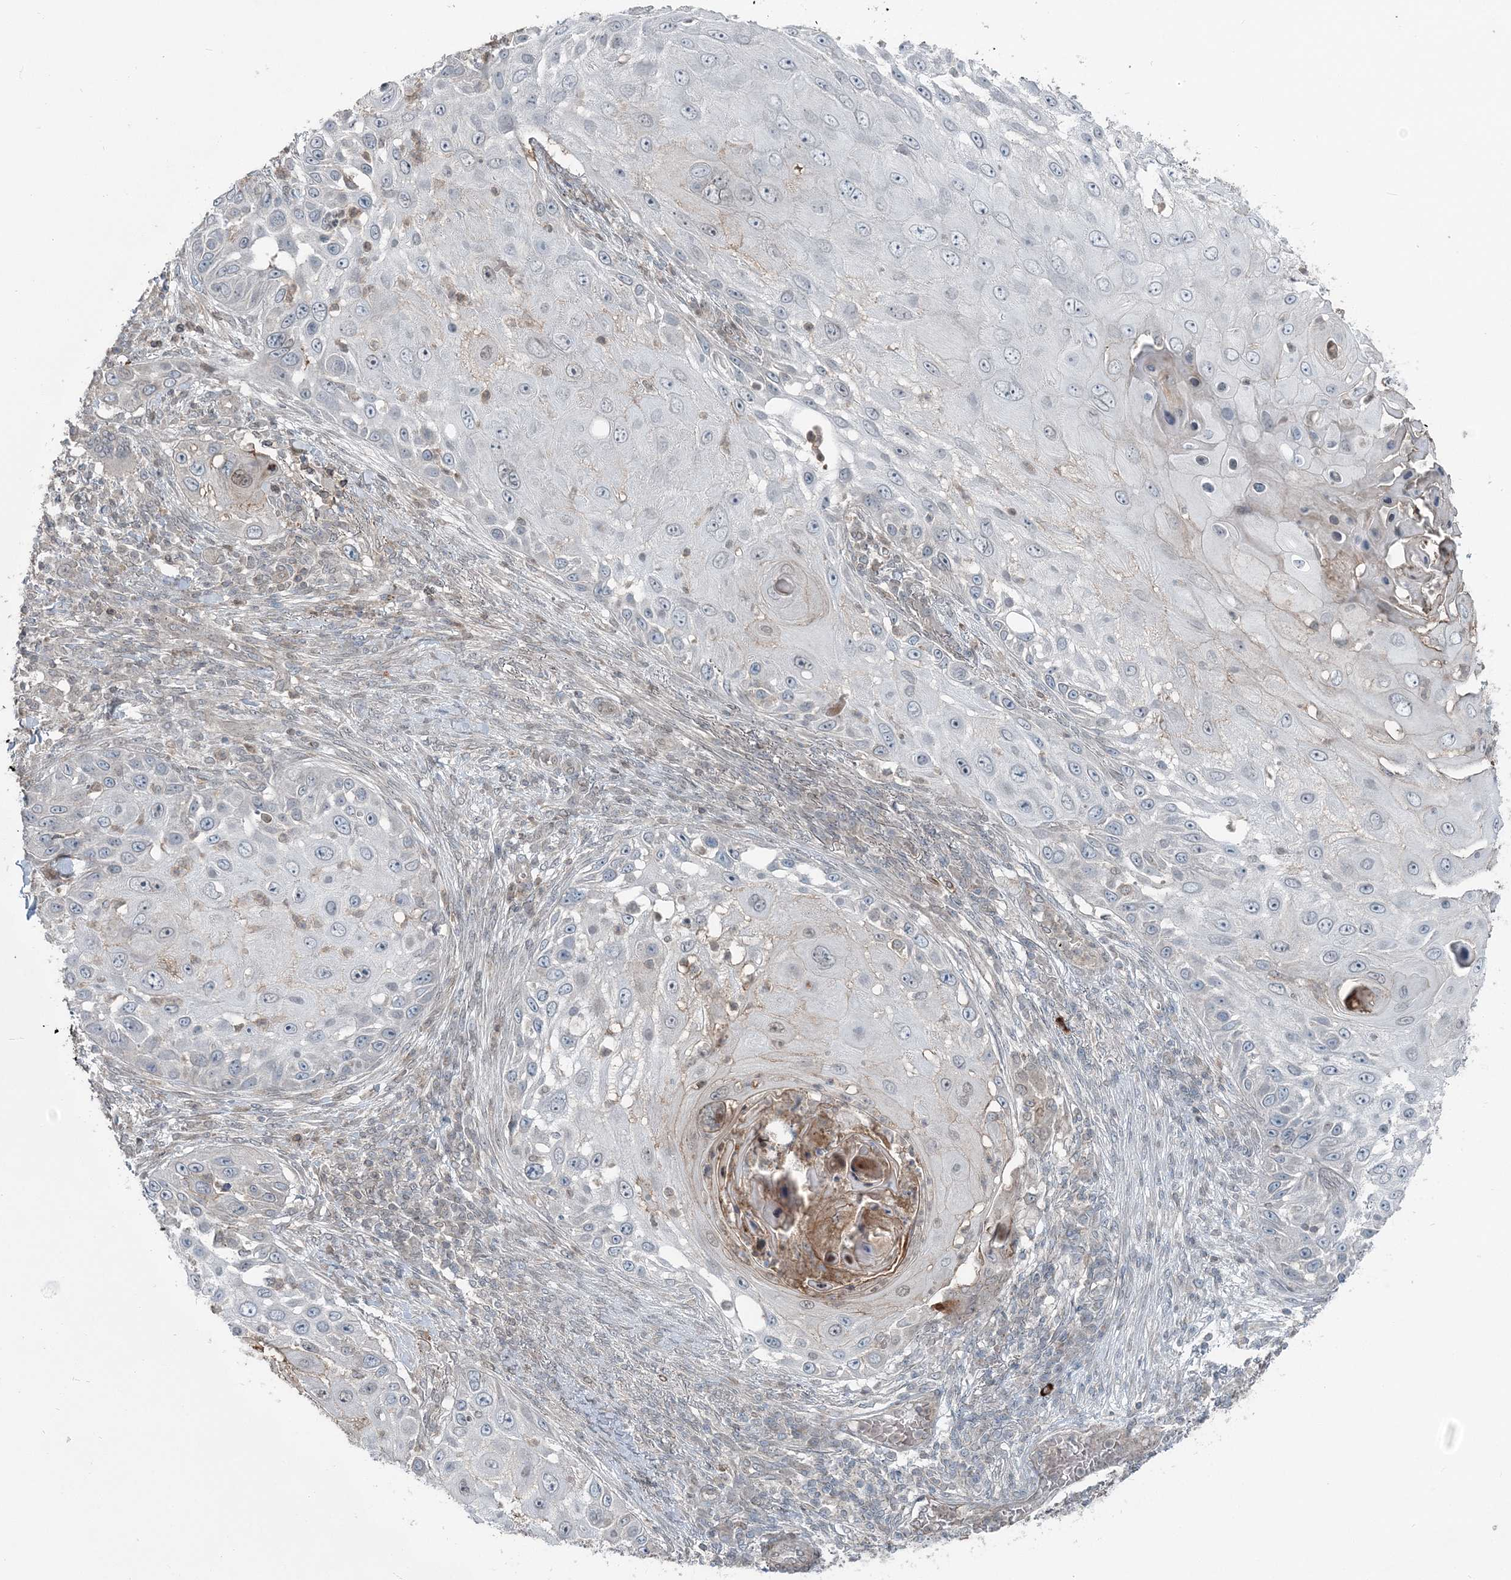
{"staining": {"intensity": "negative", "quantity": "none", "location": "none"}, "tissue": "skin cancer", "cell_type": "Tumor cells", "image_type": "cancer", "snomed": [{"axis": "morphology", "description": "Squamous cell carcinoma, NOS"}, {"axis": "topography", "description": "Skin"}], "caption": "The micrograph displays no staining of tumor cells in skin cancer.", "gene": "FBXL17", "patient": {"sex": "female", "age": 44}}